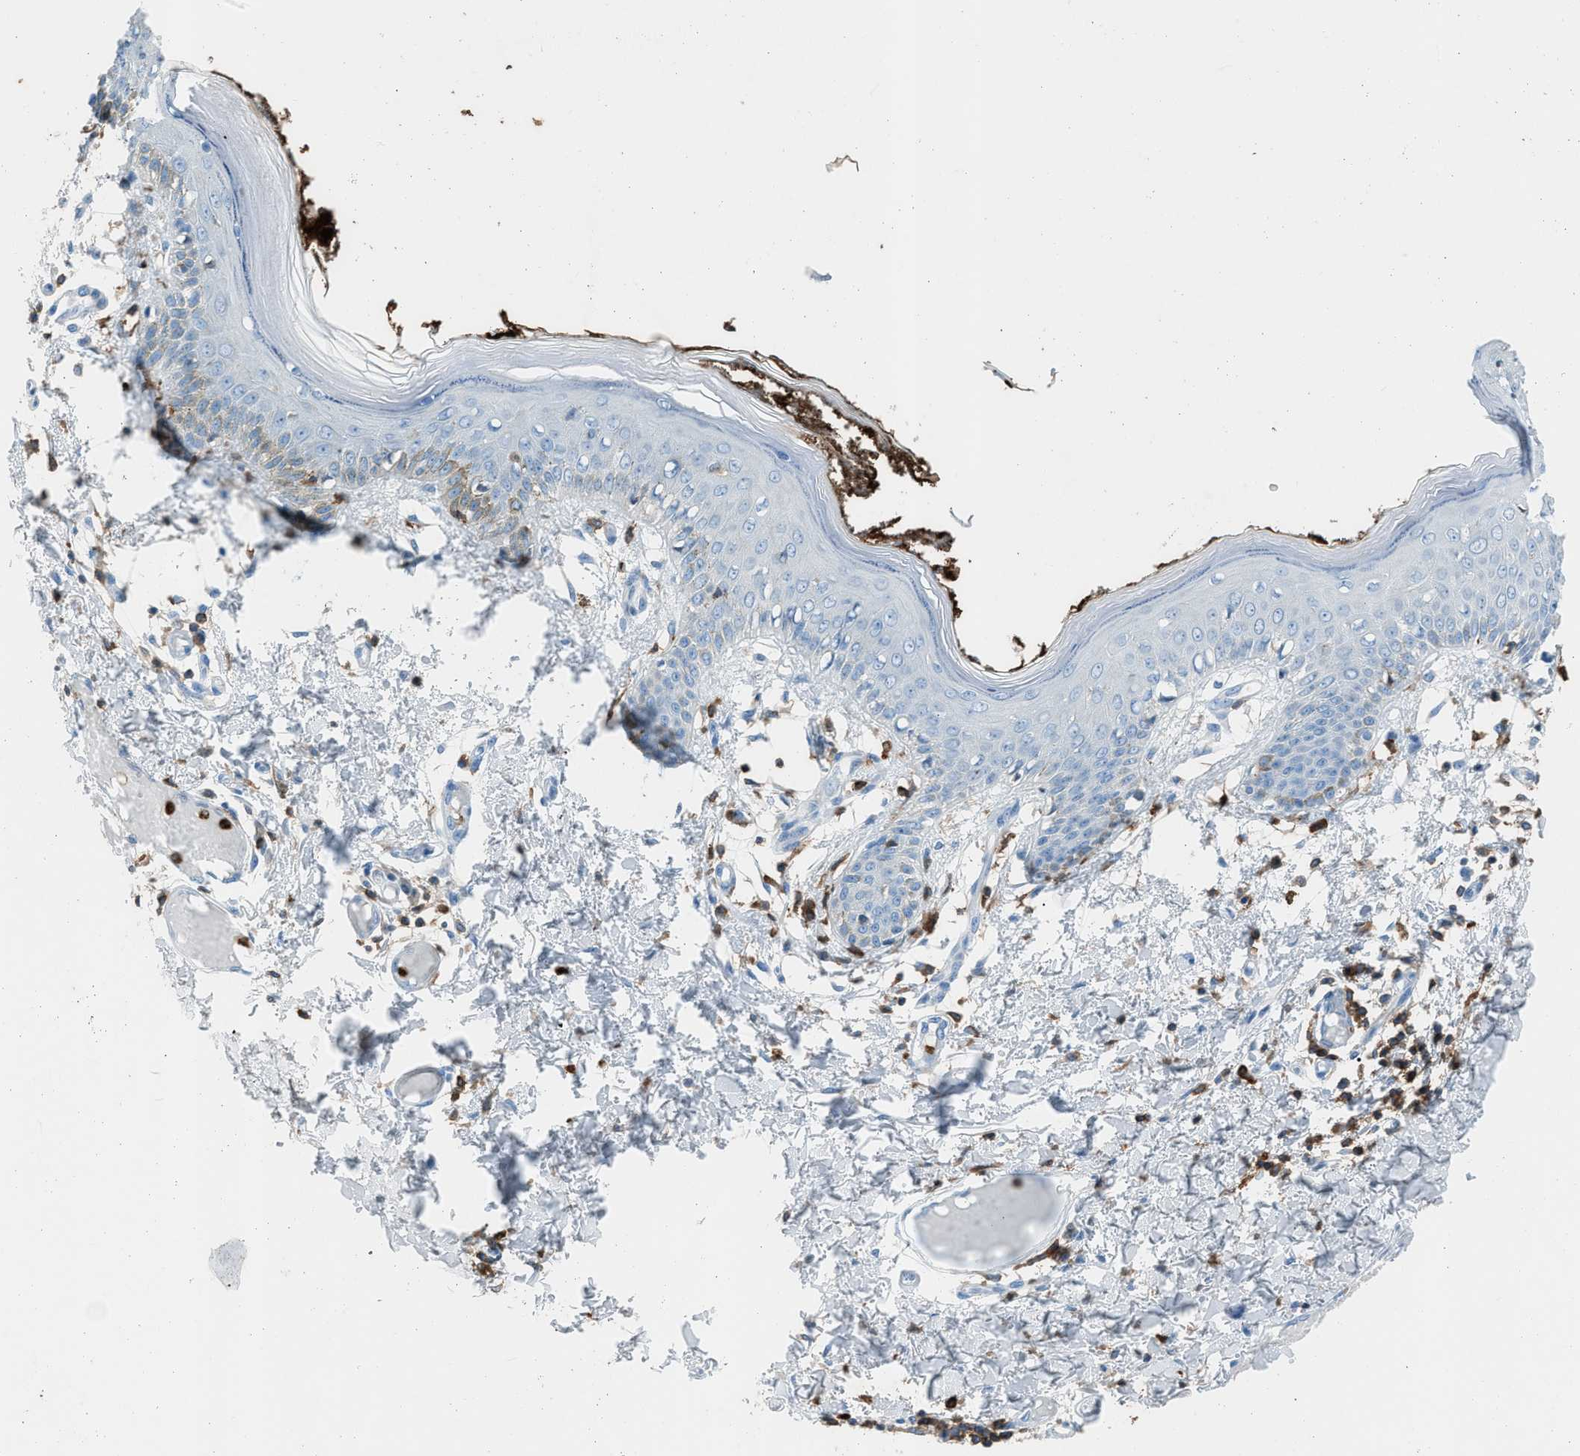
{"staining": {"intensity": "moderate", "quantity": ">75%", "location": "cytoplasmic/membranous"}, "tissue": "skin", "cell_type": "Fibroblasts", "image_type": "normal", "snomed": [{"axis": "morphology", "description": "Normal tissue, NOS"}, {"axis": "topography", "description": "Skin"}], "caption": "Immunohistochemistry (IHC) of unremarkable human skin exhibits medium levels of moderate cytoplasmic/membranous expression in approximately >75% of fibroblasts.", "gene": "ITGB2", "patient": {"sex": "male", "age": 53}}